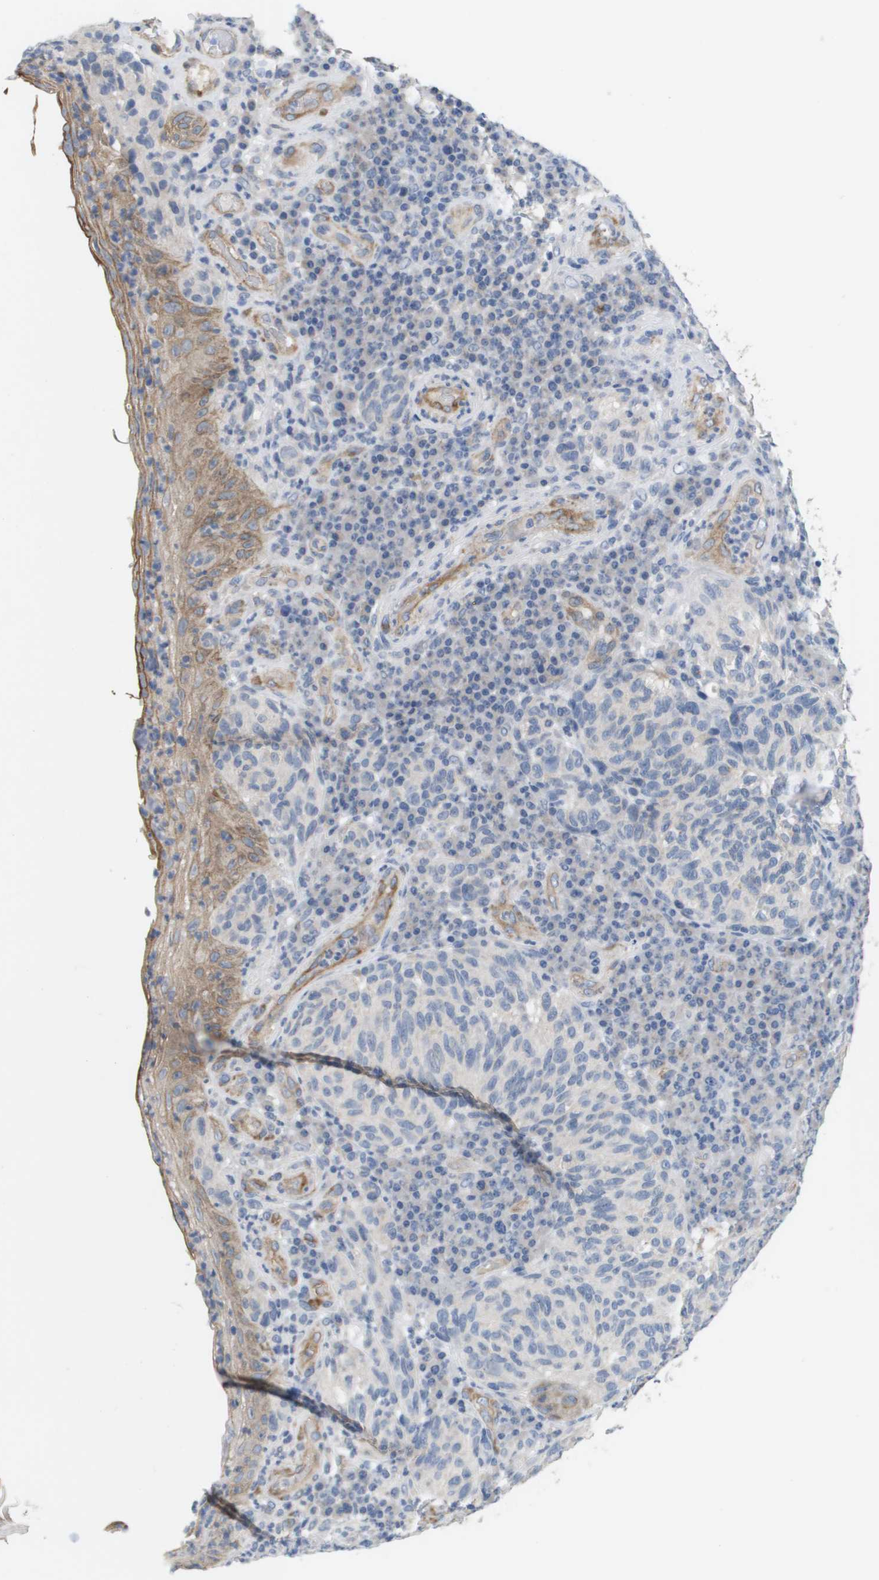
{"staining": {"intensity": "negative", "quantity": "none", "location": "none"}, "tissue": "melanoma", "cell_type": "Tumor cells", "image_type": "cancer", "snomed": [{"axis": "morphology", "description": "Malignant melanoma, NOS"}, {"axis": "topography", "description": "Skin"}], "caption": "Tumor cells show no significant positivity in malignant melanoma. (Stains: DAB (3,3'-diaminobenzidine) IHC with hematoxylin counter stain, Microscopy: brightfield microscopy at high magnification).", "gene": "ANGPT2", "patient": {"sex": "female", "age": 73}}